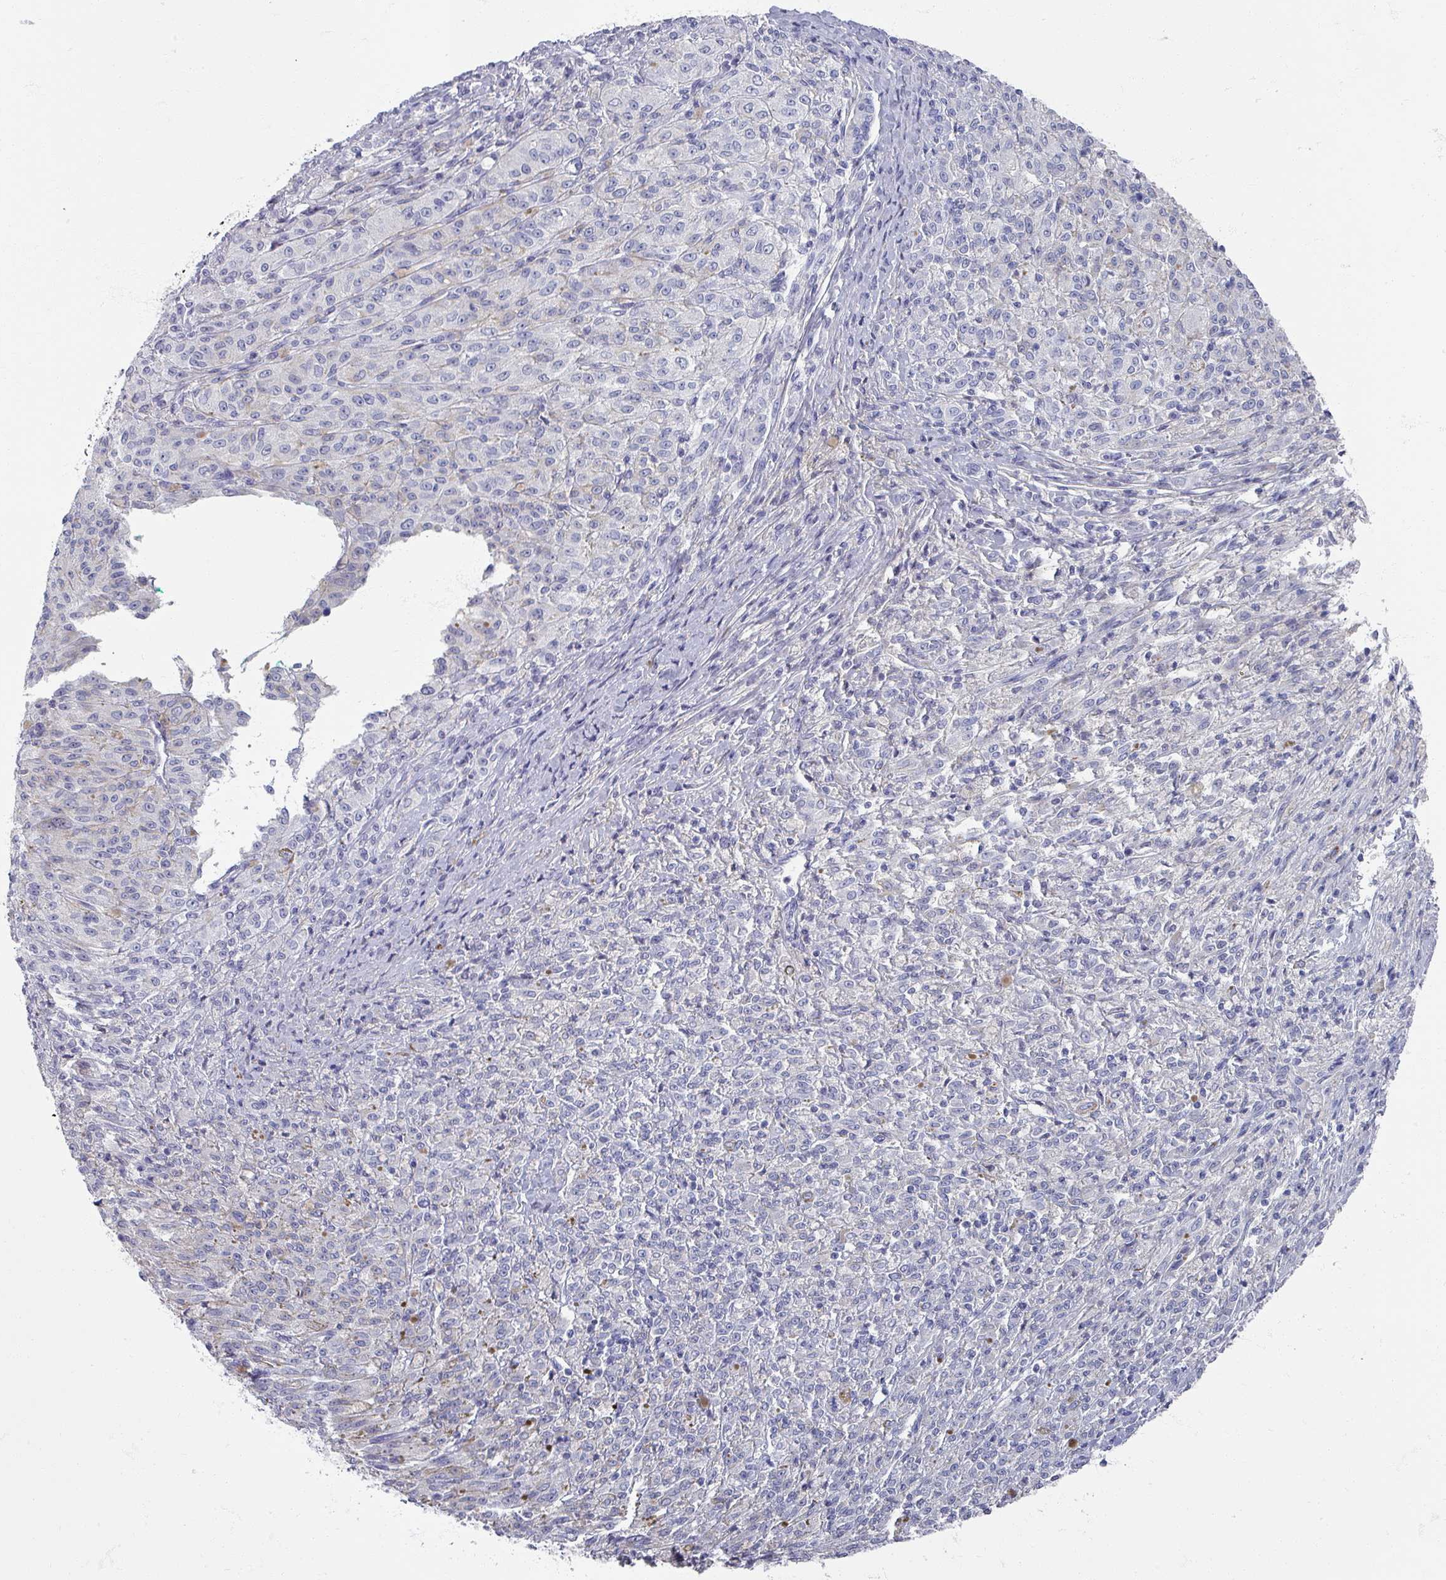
{"staining": {"intensity": "negative", "quantity": "none", "location": "none"}, "tissue": "melanoma", "cell_type": "Tumor cells", "image_type": "cancer", "snomed": [{"axis": "morphology", "description": "Malignant melanoma, NOS"}, {"axis": "topography", "description": "Skin"}], "caption": "Micrograph shows no significant protein expression in tumor cells of melanoma.", "gene": "OMG", "patient": {"sex": "female", "age": 52}}